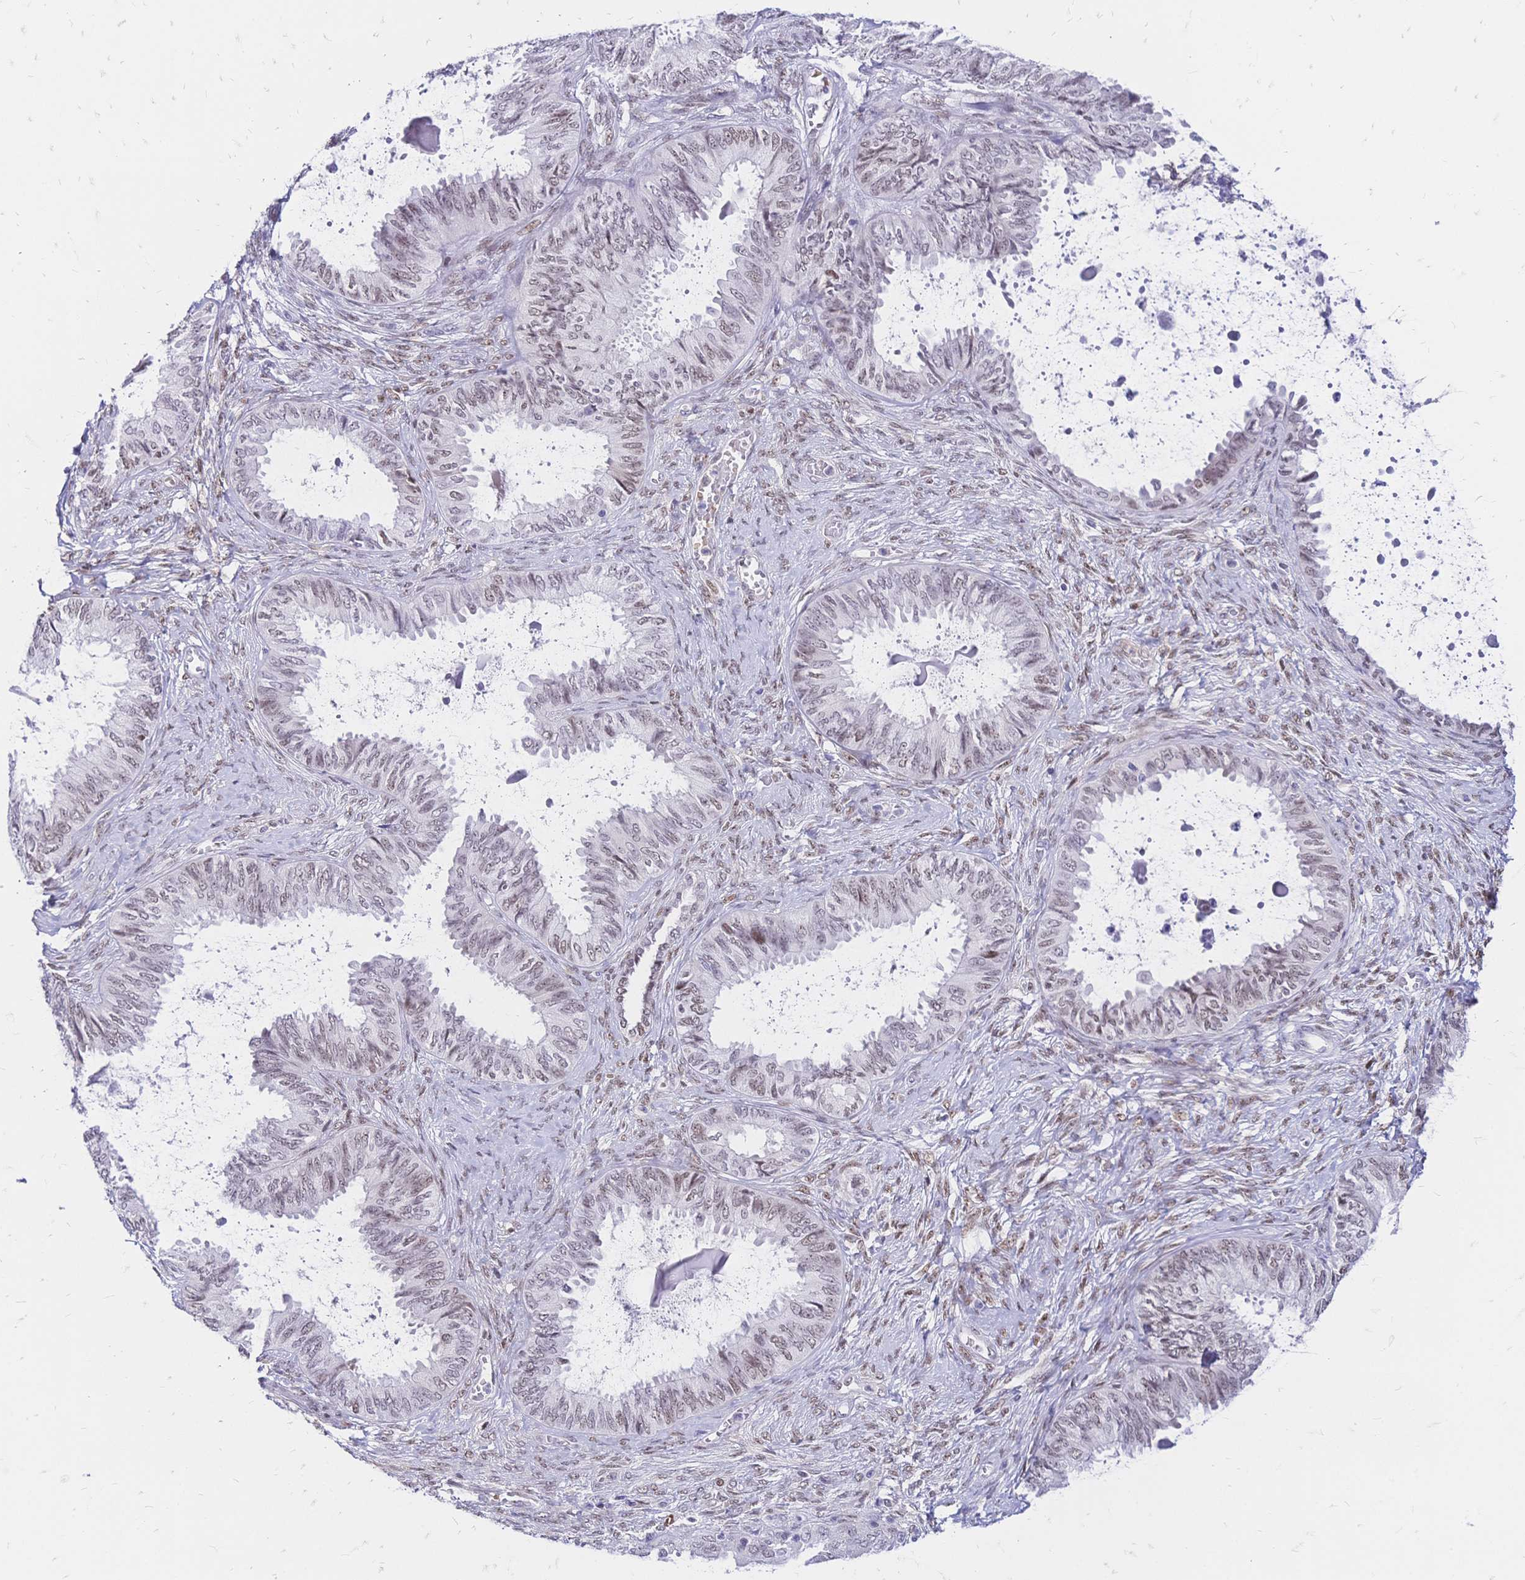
{"staining": {"intensity": "weak", "quantity": "25%-75%", "location": "nuclear"}, "tissue": "ovarian cancer", "cell_type": "Tumor cells", "image_type": "cancer", "snomed": [{"axis": "morphology", "description": "Carcinoma, endometroid"}, {"axis": "topography", "description": "Ovary"}], "caption": "Ovarian cancer (endometroid carcinoma) stained with a protein marker demonstrates weak staining in tumor cells.", "gene": "NFIC", "patient": {"sex": "female", "age": 70}}